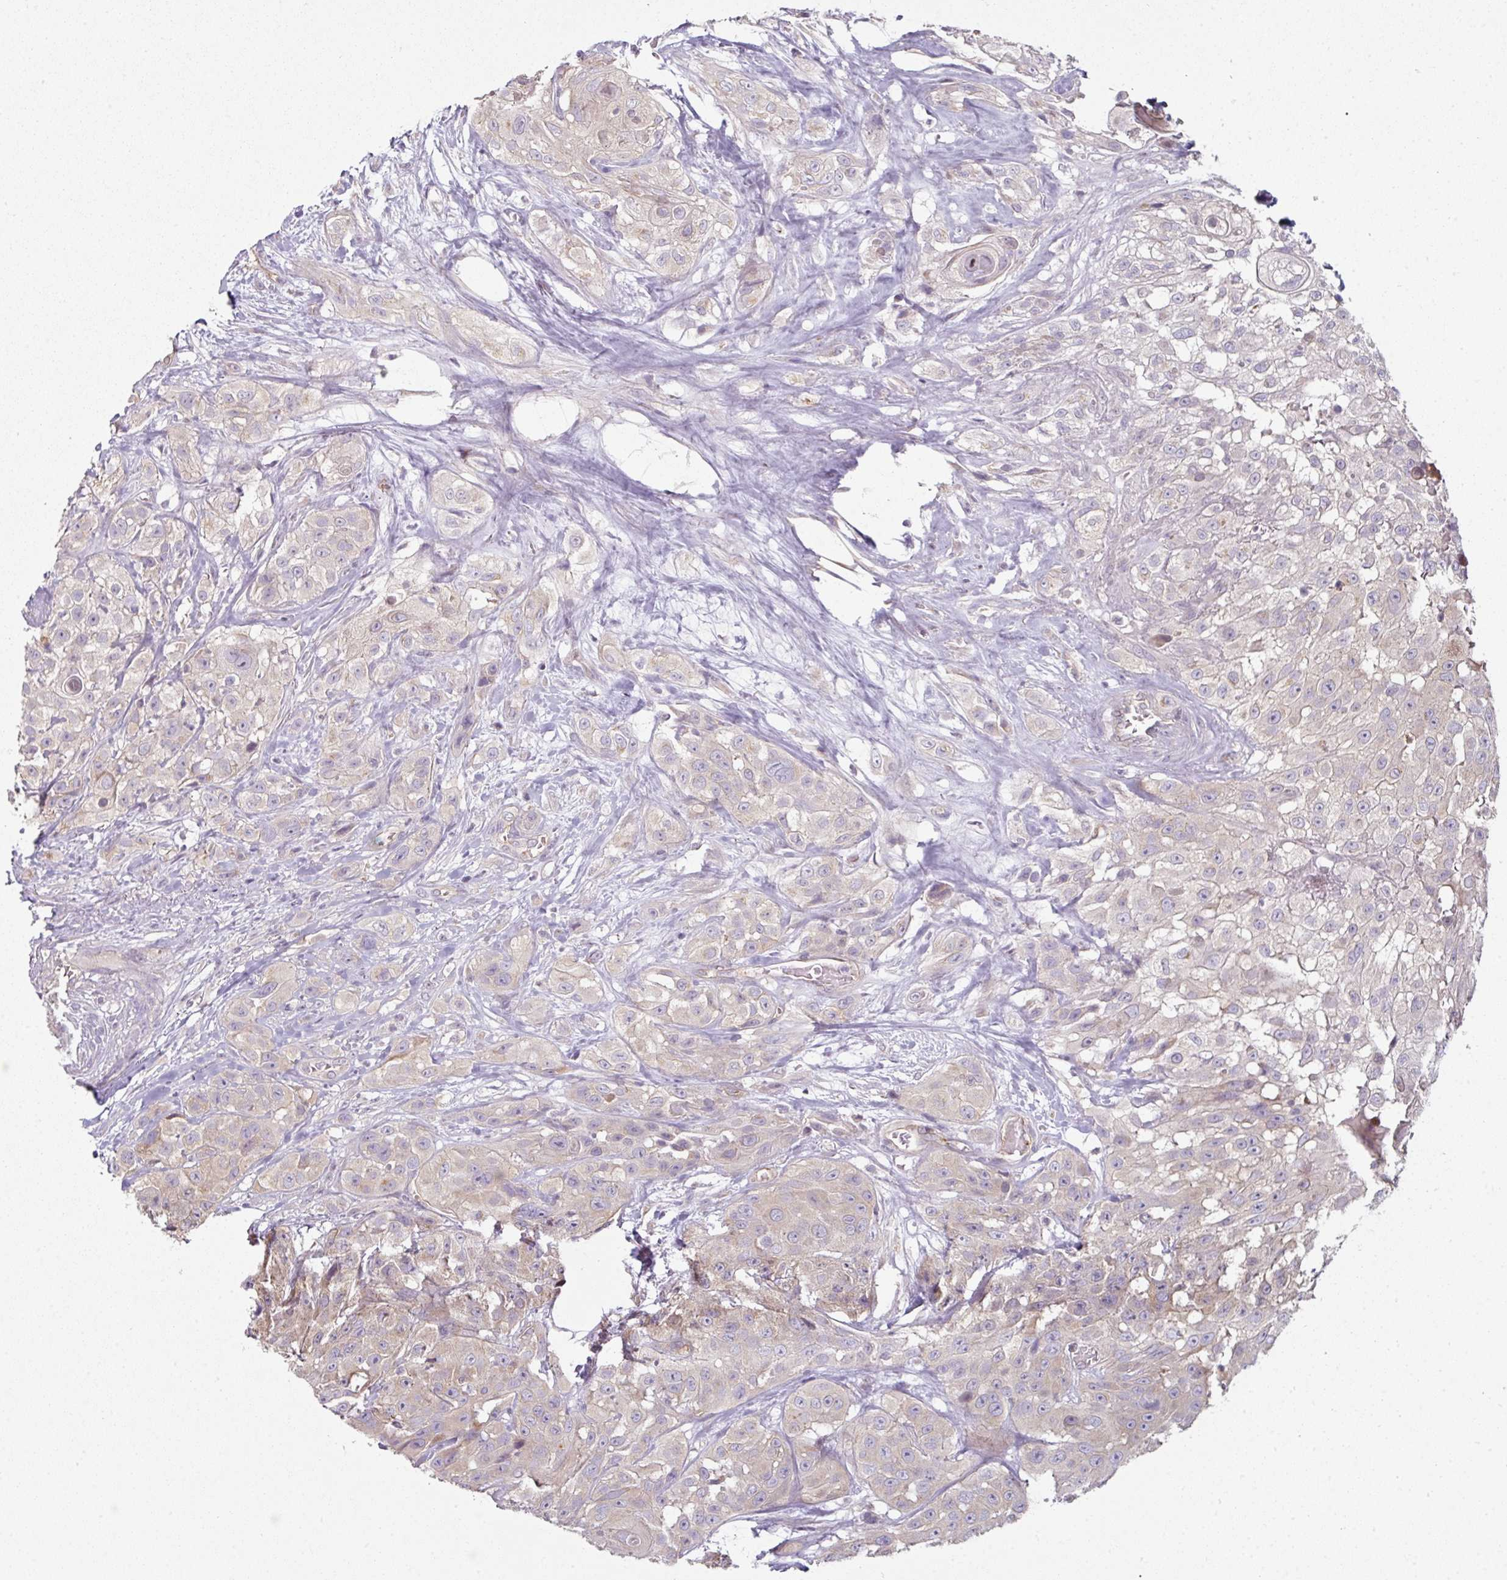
{"staining": {"intensity": "negative", "quantity": "none", "location": "none"}, "tissue": "head and neck cancer", "cell_type": "Tumor cells", "image_type": "cancer", "snomed": [{"axis": "morphology", "description": "Squamous cell carcinoma, NOS"}, {"axis": "topography", "description": "Head-Neck"}], "caption": "Human head and neck cancer stained for a protein using IHC shows no staining in tumor cells.", "gene": "C19orf33", "patient": {"sex": "male", "age": 83}}